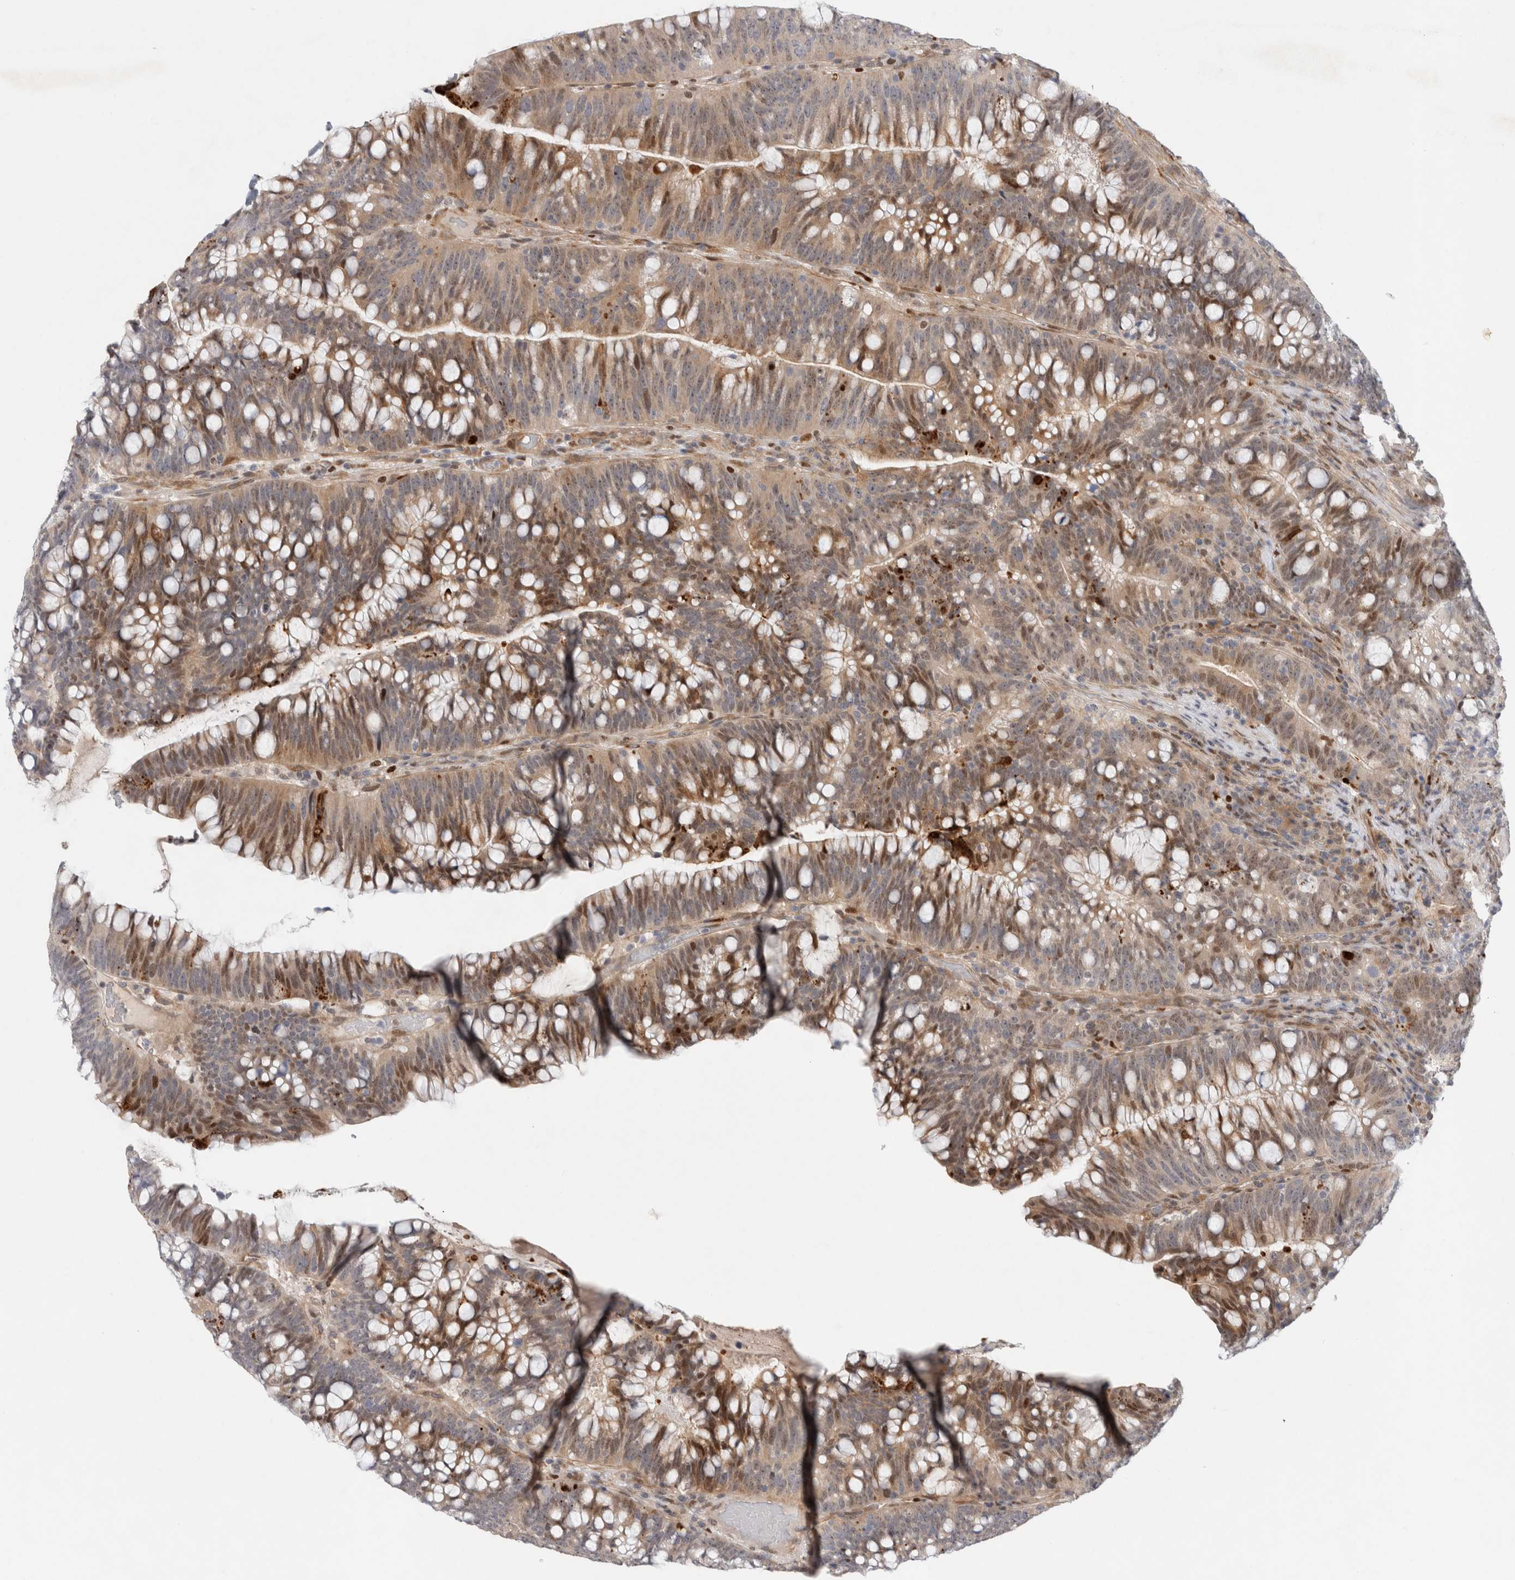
{"staining": {"intensity": "moderate", "quantity": "25%-75%", "location": "cytoplasmic/membranous,nuclear"}, "tissue": "colorectal cancer", "cell_type": "Tumor cells", "image_type": "cancer", "snomed": [{"axis": "morphology", "description": "Adenocarcinoma, NOS"}, {"axis": "topography", "description": "Colon"}], "caption": "A histopathology image of colorectal cancer stained for a protein shows moderate cytoplasmic/membranous and nuclear brown staining in tumor cells.", "gene": "TCF4", "patient": {"sex": "female", "age": 66}}